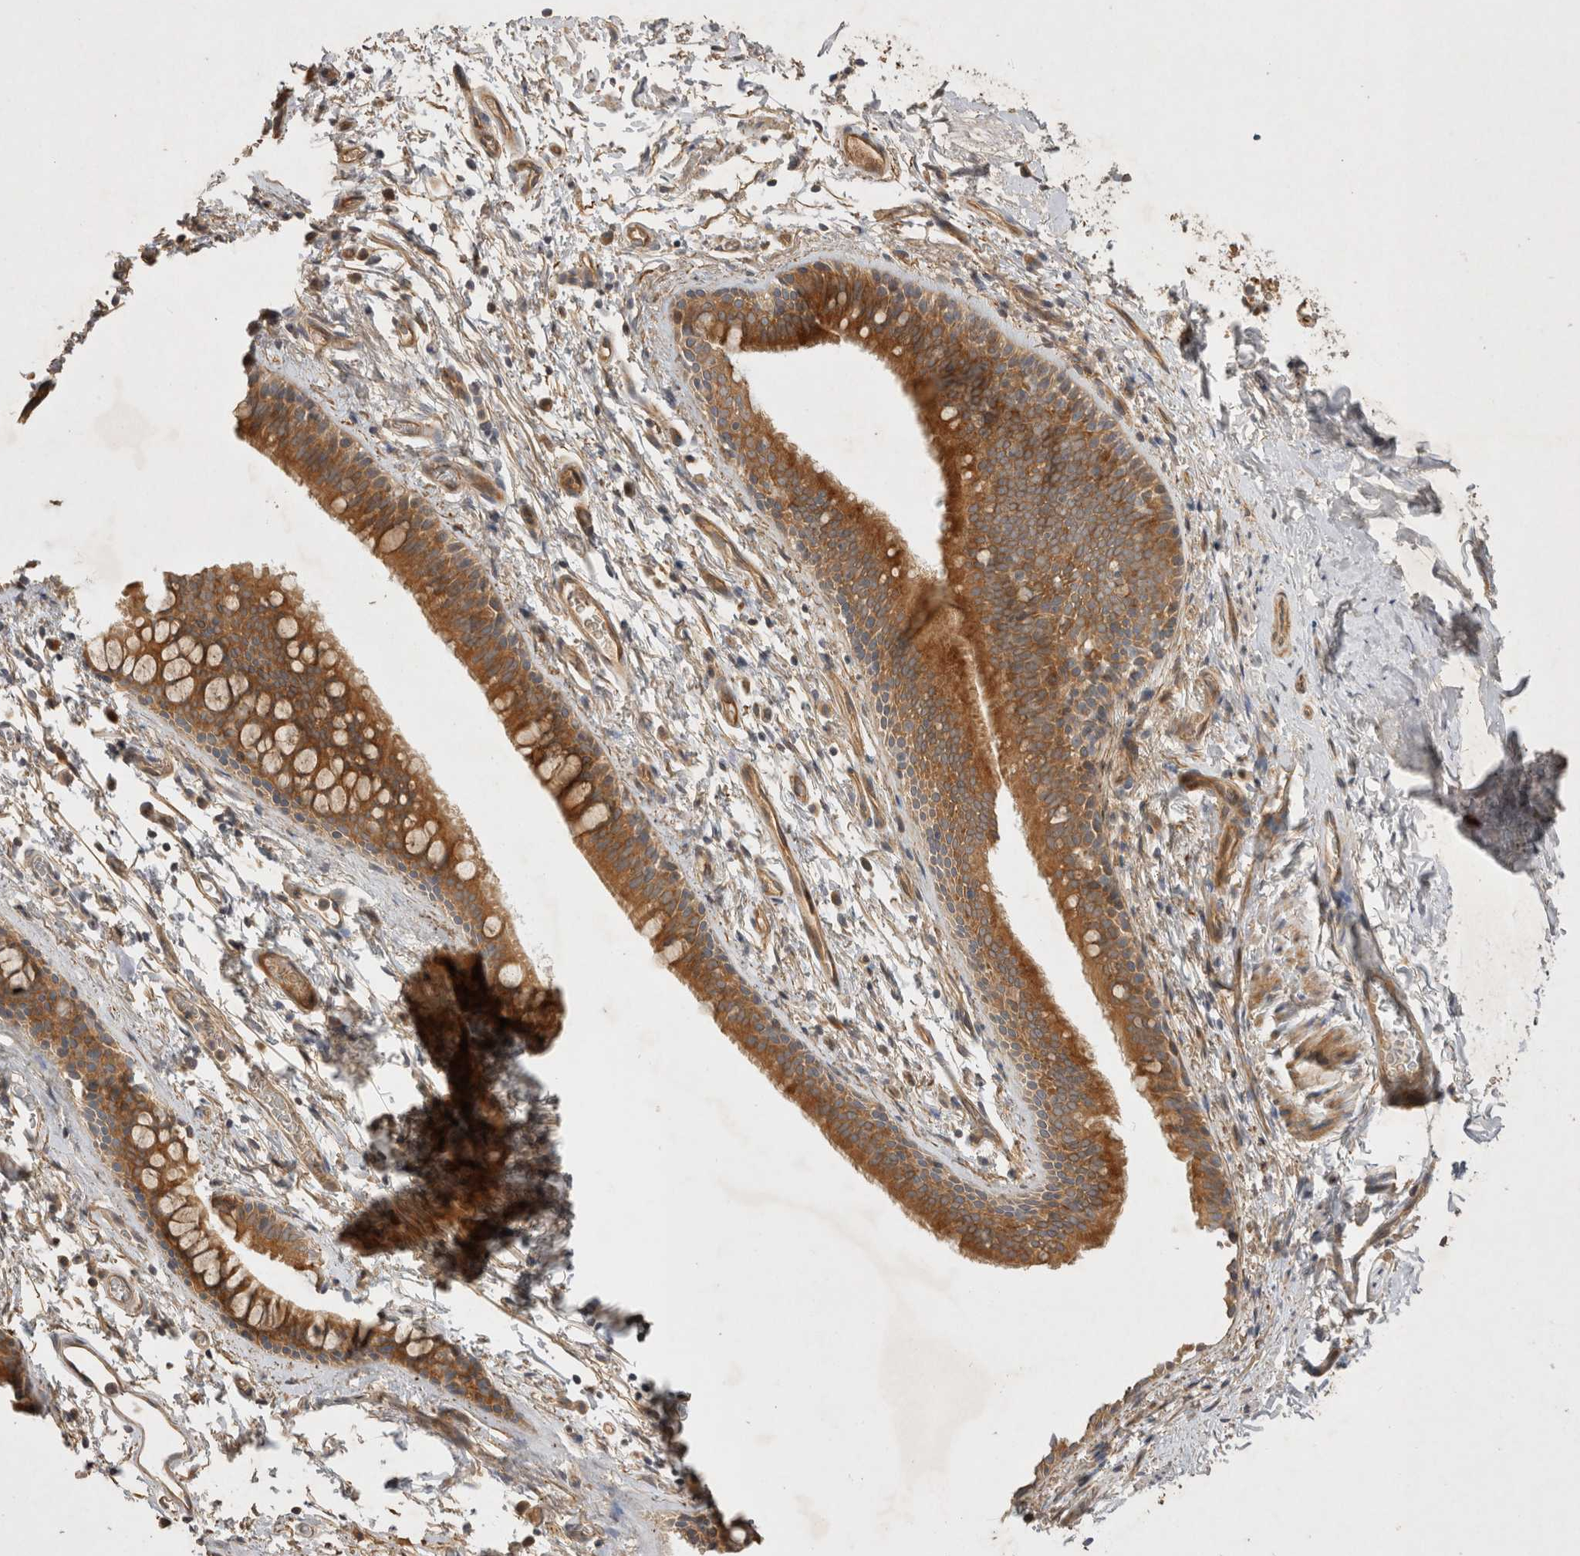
{"staining": {"intensity": "strong", "quantity": ">75%", "location": "cytoplasmic/membranous"}, "tissue": "bronchus", "cell_type": "Respiratory epithelial cells", "image_type": "normal", "snomed": [{"axis": "morphology", "description": "Normal tissue, NOS"}, {"axis": "topography", "description": "Cartilage tissue"}, {"axis": "topography", "description": "Bronchus"}, {"axis": "topography", "description": "Lung"}], "caption": "A high-resolution micrograph shows immunohistochemistry staining of unremarkable bronchus, which displays strong cytoplasmic/membranous staining in approximately >75% of respiratory epithelial cells. Ihc stains the protein in brown and the nuclei are stained blue.", "gene": "PPP1R42", "patient": {"sex": "male", "age": 64}}